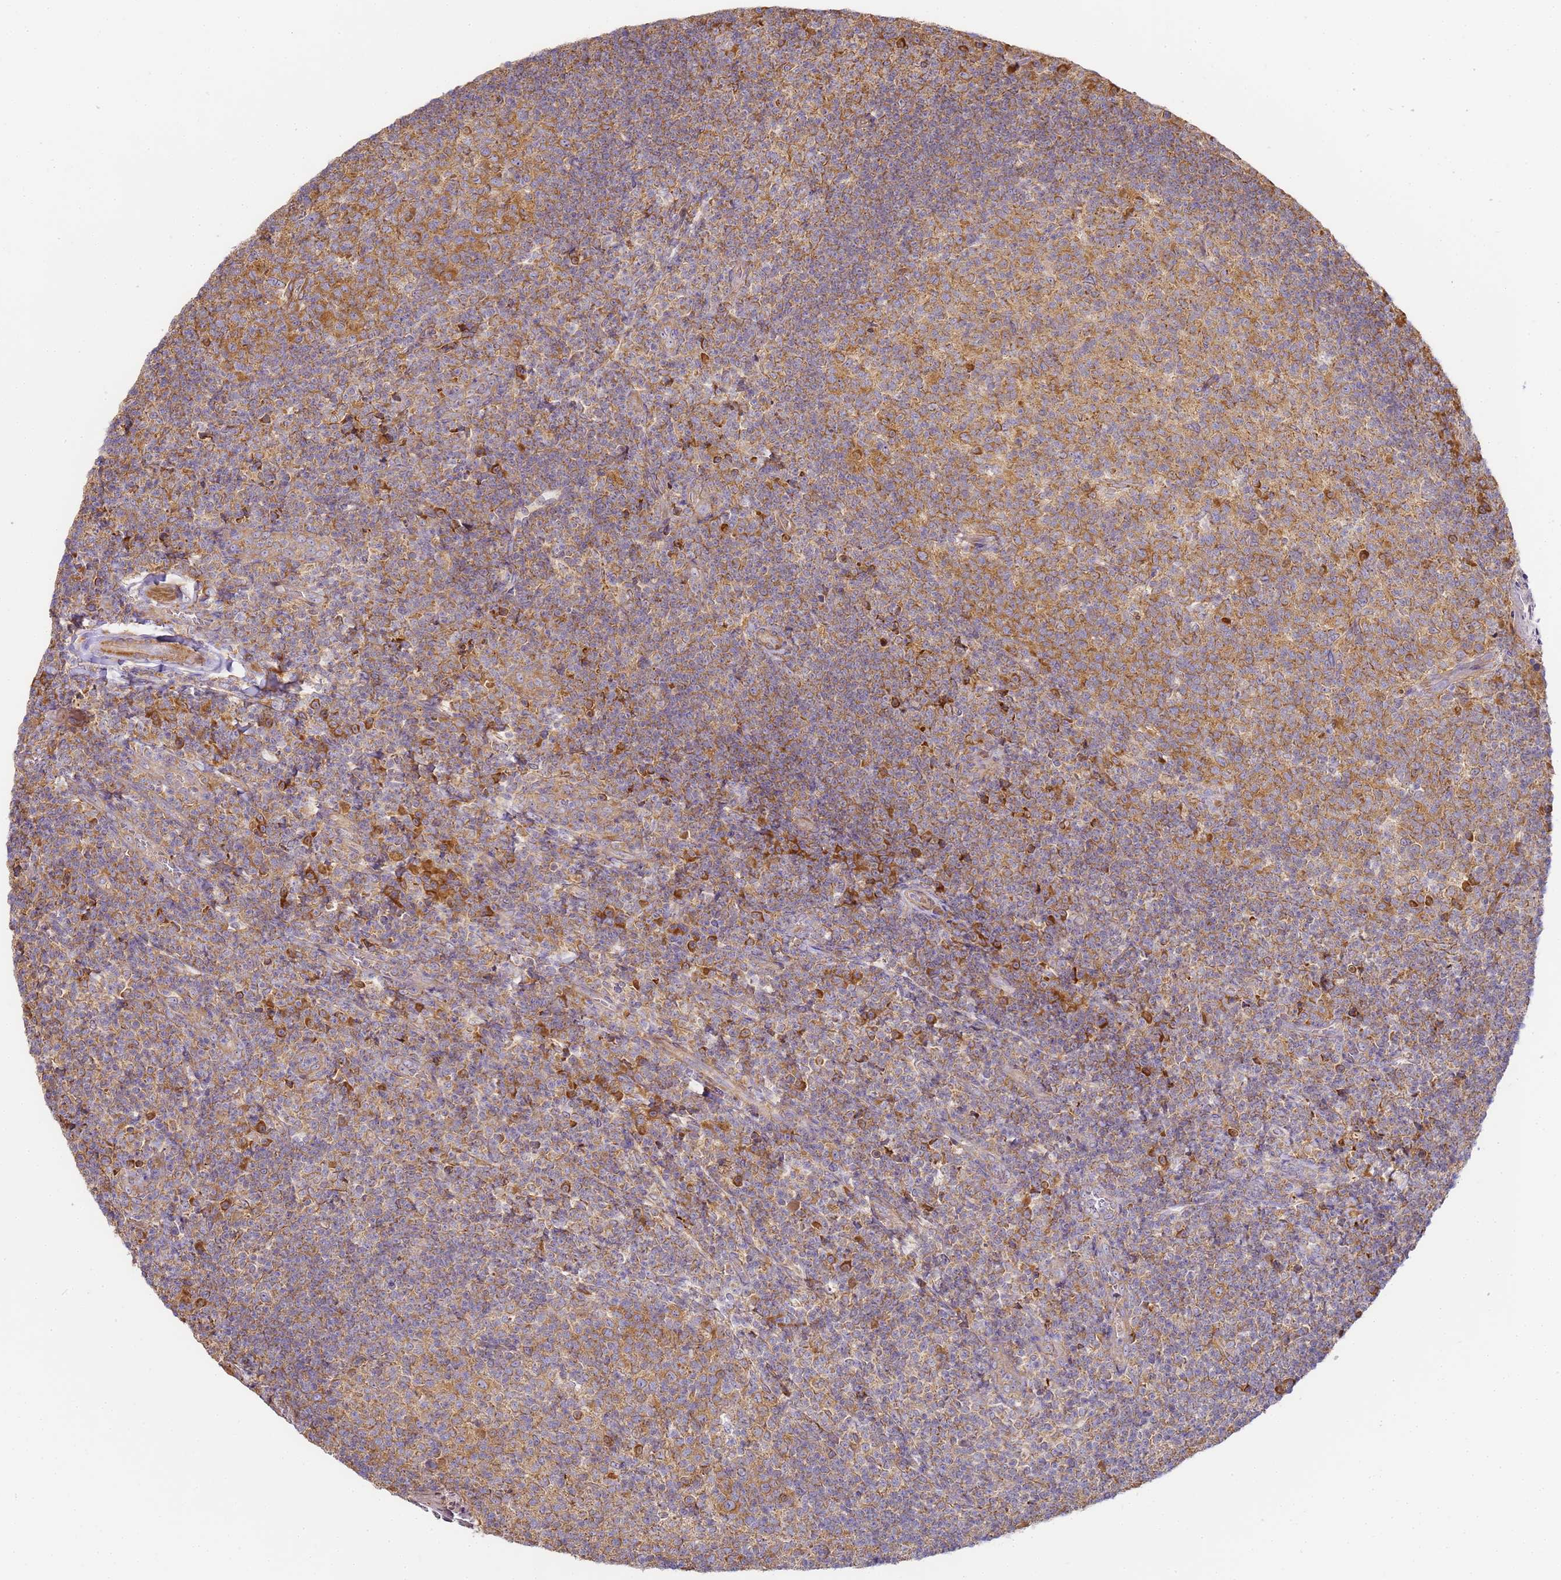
{"staining": {"intensity": "moderate", "quantity": ">75%", "location": "cytoplasmic/membranous"}, "tissue": "tonsil", "cell_type": "Germinal center cells", "image_type": "normal", "snomed": [{"axis": "morphology", "description": "Normal tissue, NOS"}, {"axis": "topography", "description": "Tonsil"}], "caption": "Unremarkable tonsil was stained to show a protein in brown. There is medium levels of moderate cytoplasmic/membranous positivity in approximately >75% of germinal center cells.", "gene": "RPL13A", "patient": {"sex": "female", "age": 10}}